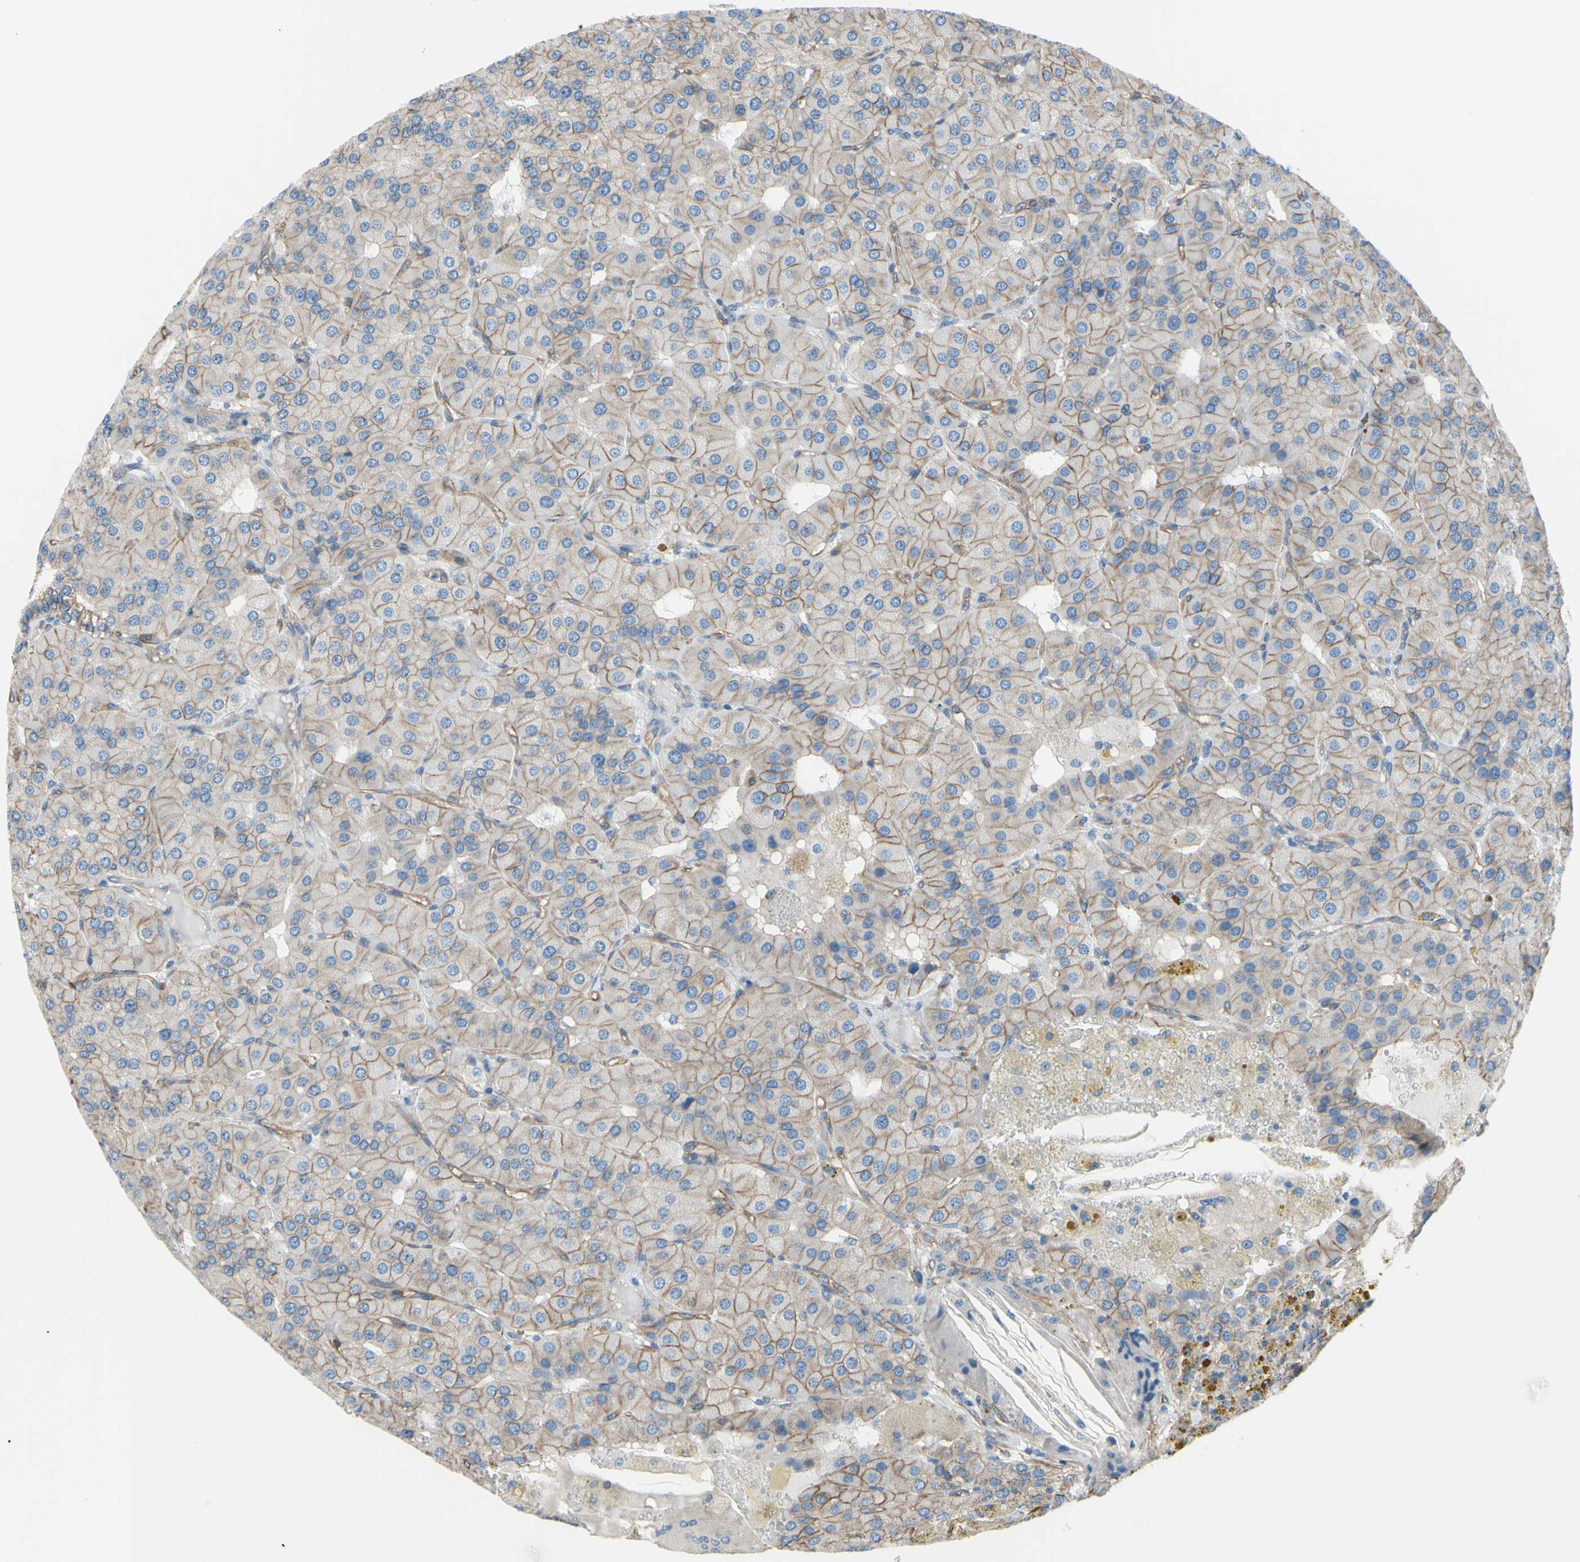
{"staining": {"intensity": "weak", "quantity": ">75%", "location": "cytoplasmic/membranous"}, "tissue": "parathyroid gland", "cell_type": "Glandular cells", "image_type": "normal", "snomed": [{"axis": "morphology", "description": "Normal tissue, NOS"}, {"axis": "morphology", "description": "Adenoma, NOS"}, {"axis": "topography", "description": "Parathyroid gland"}], "caption": "Immunohistochemistry (IHC) photomicrograph of normal parathyroid gland: human parathyroid gland stained using immunohistochemistry shows low levels of weak protein expression localized specifically in the cytoplasmic/membranous of glandular cells, appearing as a cytoplasmic/membranous brown color.", "gene": "ADD1", "patient": {"sex": "female", "age": 86}}